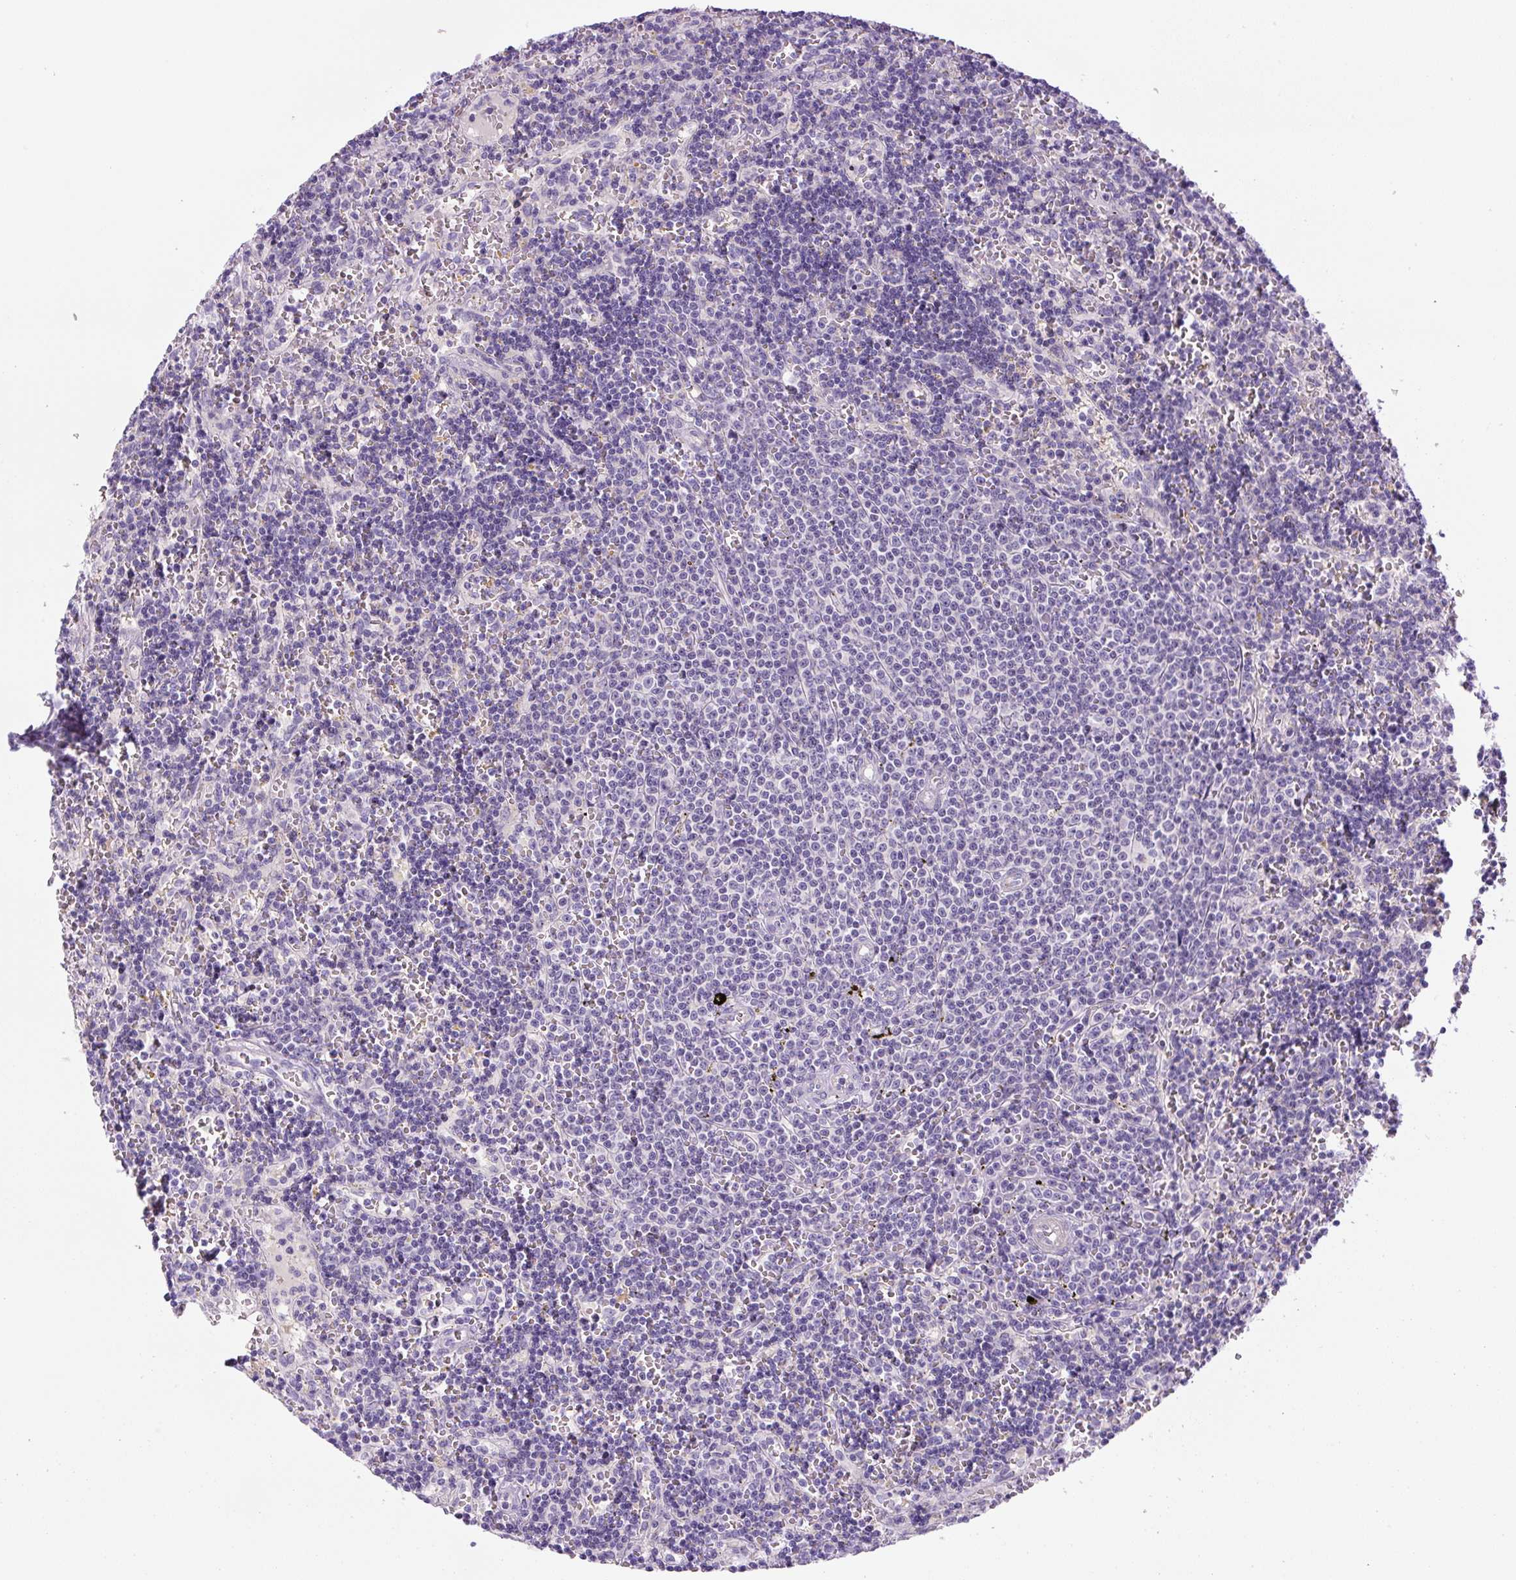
{"staining": {"intensity": "negative", "quantity": "none", "location": "none"}, "tissue": "lymphoma", "cell_type": "Tumor cells", "image_type": "cancer", "snomed": [{"axis": "morphology", "description": "Malignant lymphoma, non-Hodgkin's type, Low grade"}, {"axis": "topography", "description": "Spleen"}], "caption": "Immunohistochemistry of malignant lymphoma, non-Hodgkin's type (low-grade) shows no positivity in tumor cells.", "gene": "RSPO4", "patient": {"sex": "male", "age": 60}}